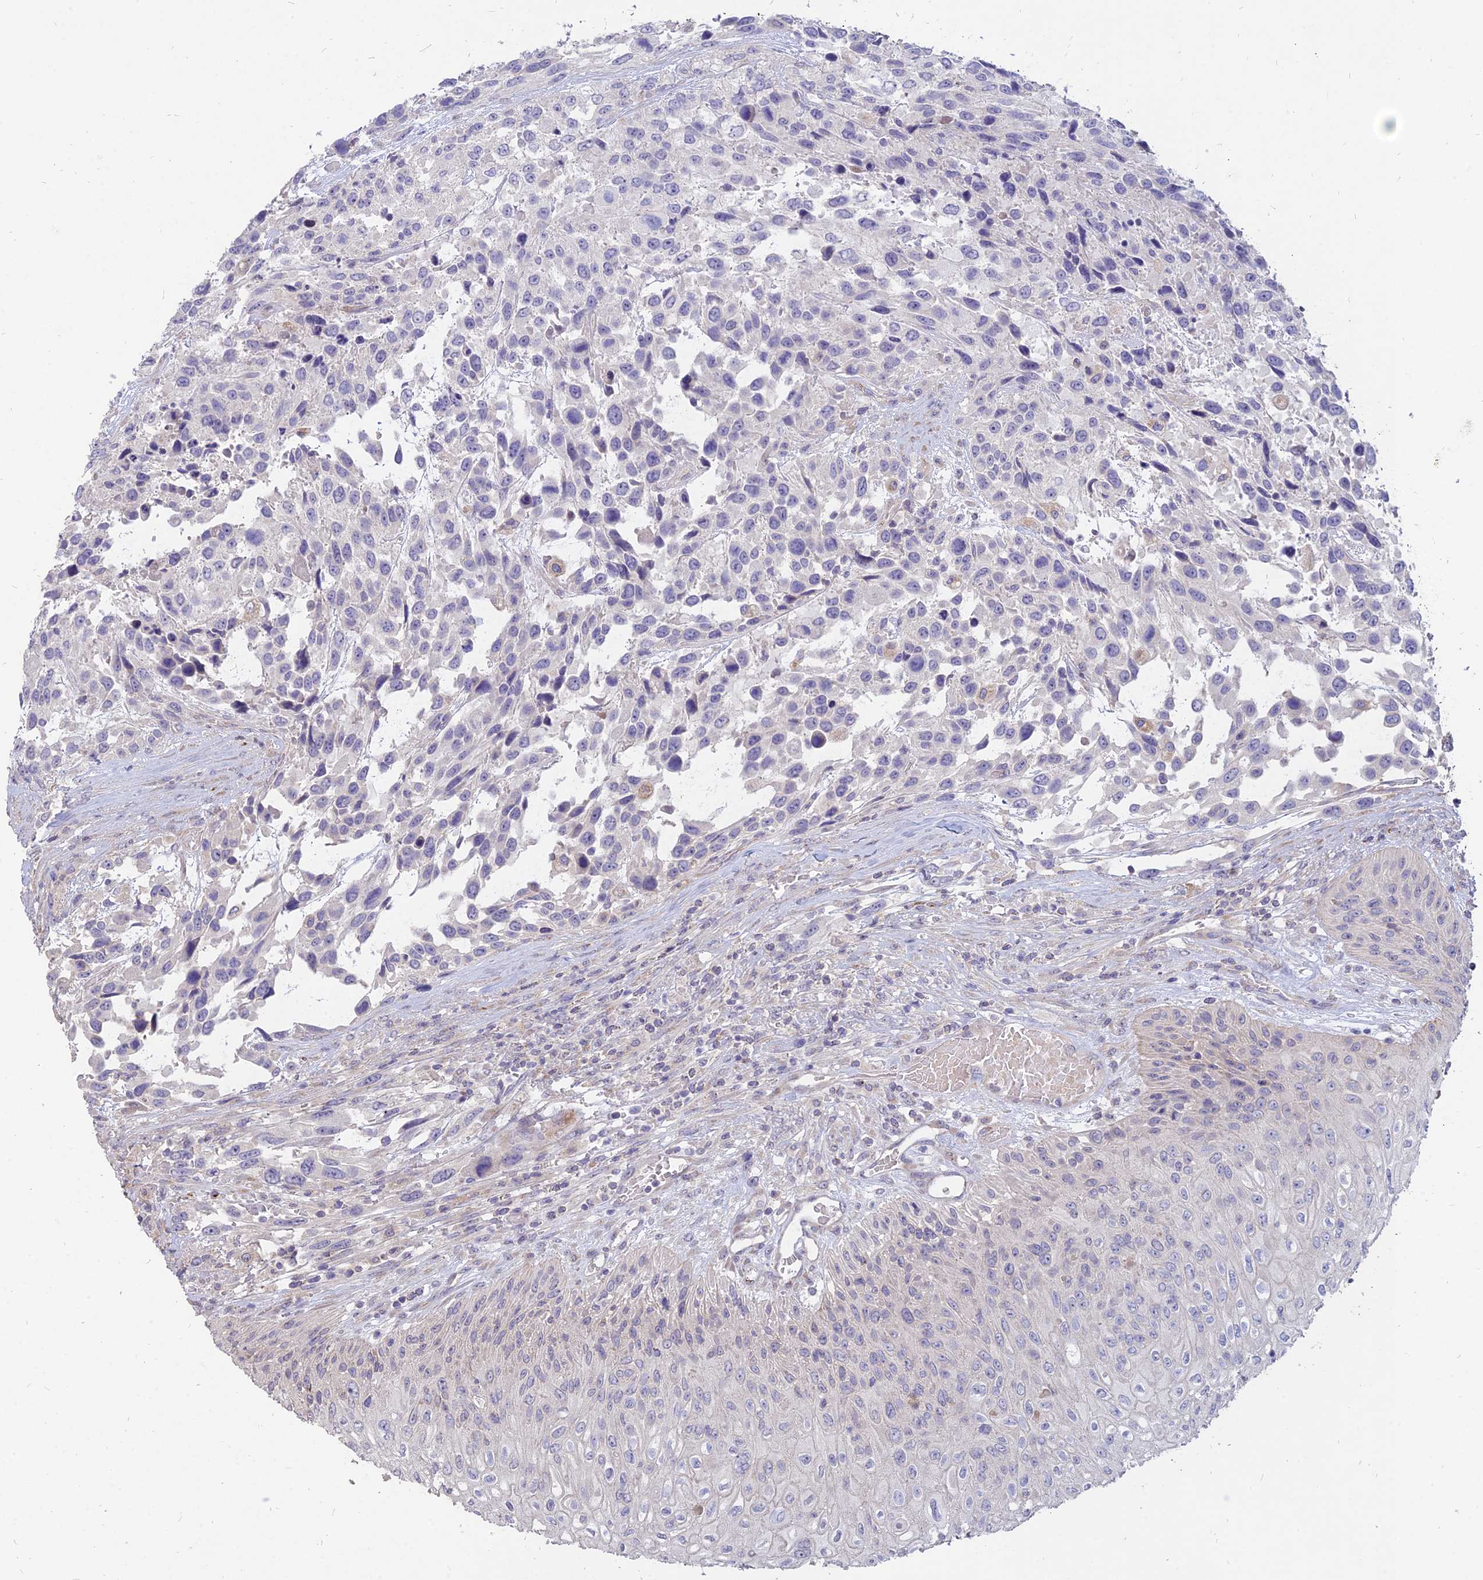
{"staining": {"intensity": "negative", "quantity": "none", "location": "none"}, "tissue": "urothelial cancer", "cell_type": "Tumor cells", "image_type": "cancer", "snomed": [{"axis": "morphology", "description": "Urothelial carcinoma, High grade"}, {"axis": "topography", "description": "Urinary bladder"}], "caption": "This is a histopathology image of IHC staining of urothelial cancer, which shows no expression in tumor cells.", "gene": "ST3GAL6", "patient": {"sex": "female", "age": 70}}